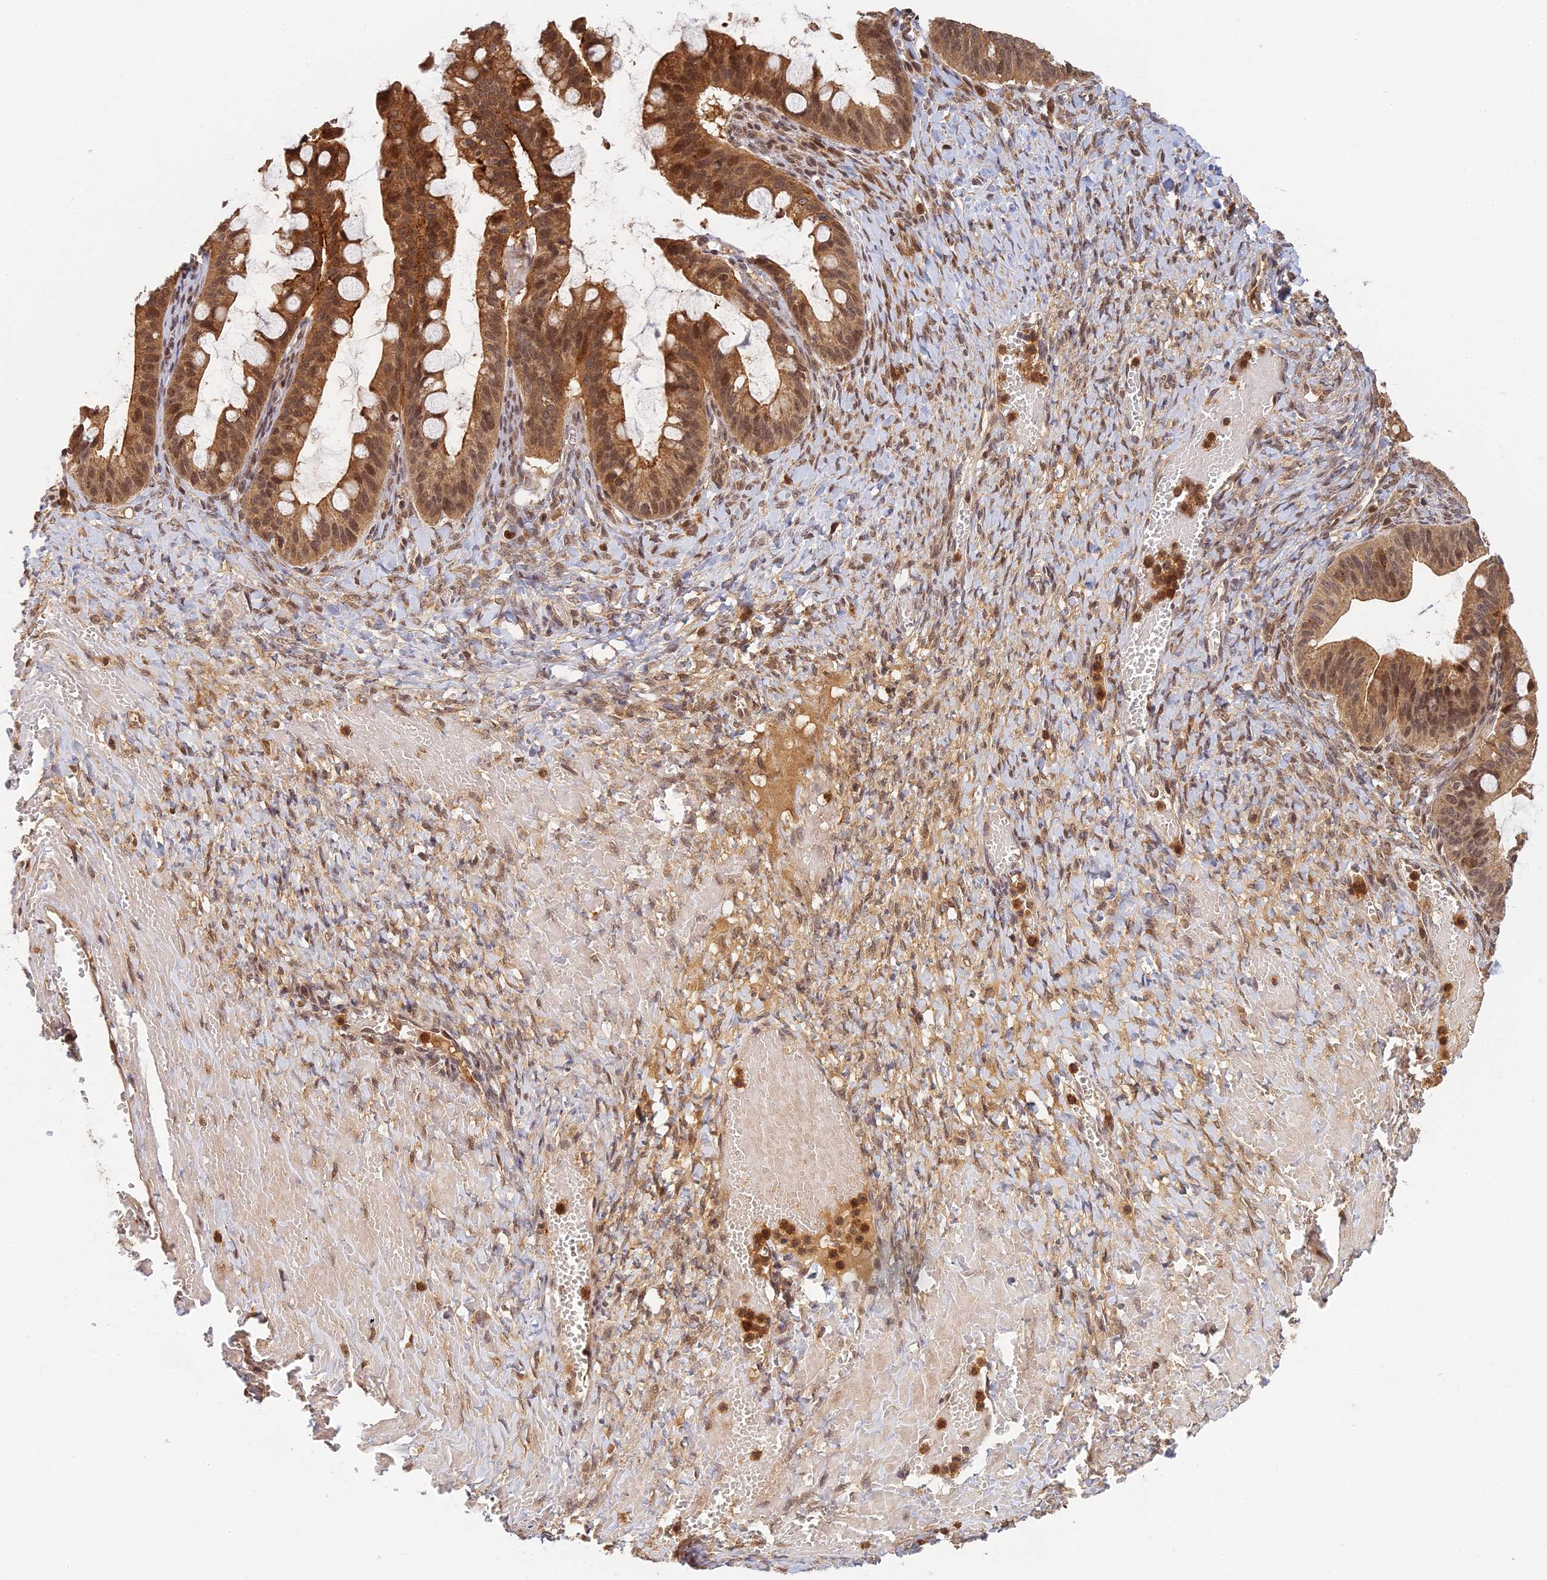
{"staining": {"intensity": "moderate", "quantity": ">75%", "location": "cytoplasmic/membranous"}, "tissue": "ovarian cancer", "cell_type": "Tumor cells", "image_type": "cancer", "snomed": [{"axis": "morphology", "description": "Cystadenocarcinoma, mucinous, NOS"}, {"axis": "topography", "description": "Ovary"}], "caption": "High-power microscopy captured an immunohistochemistry (IHC) photomicrograph of ovarian cancer, revealing moderate cytoplasmic/membranous staining in approximately >75% of tumor cells.", "gene": "RGL3", "patient": {"sex": "female", "age": 73}}